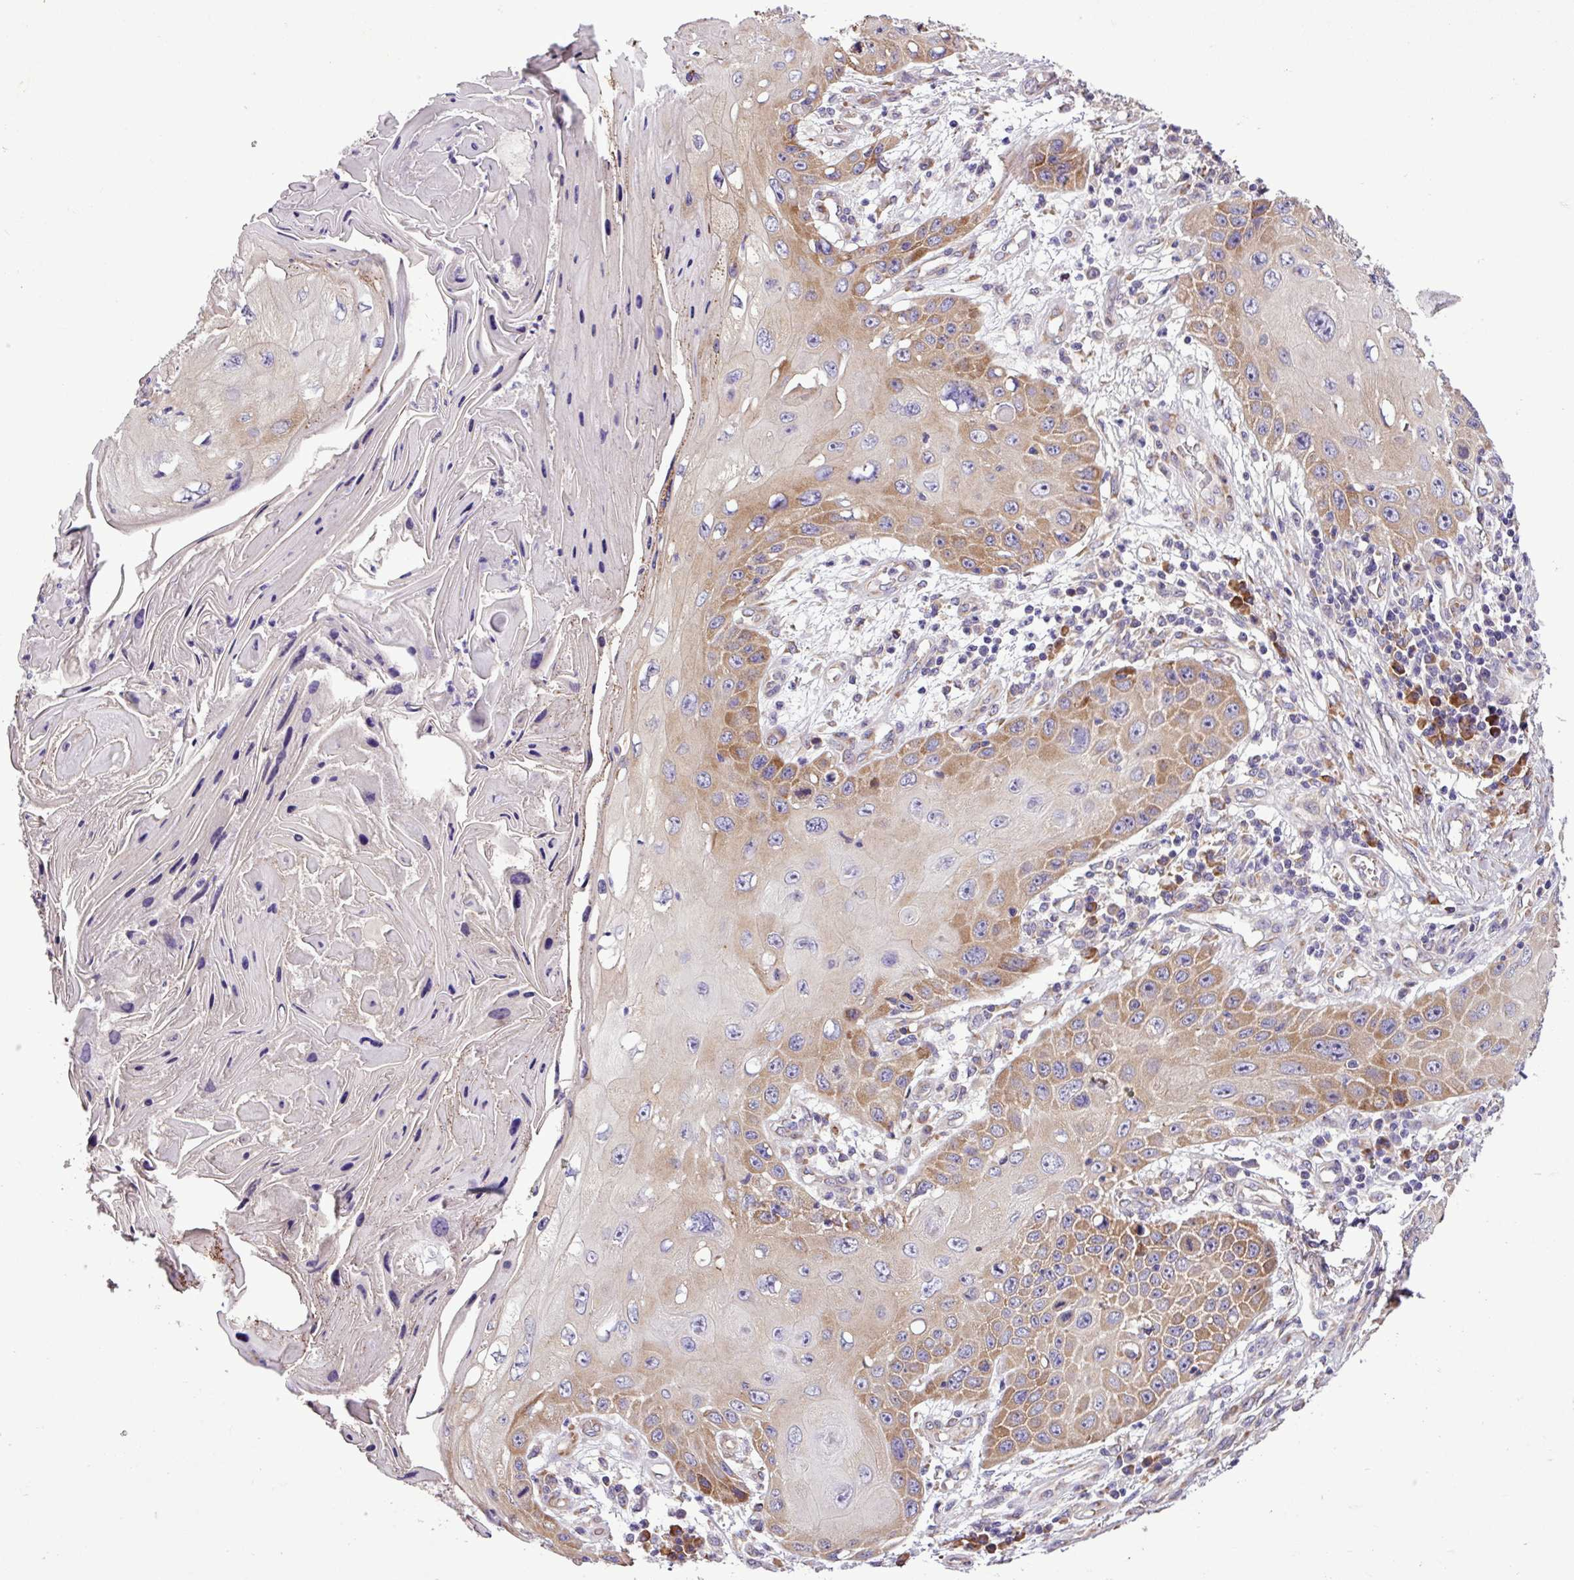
{"staining": {"intensity": "moderate", "quantity": "<25%", "location": "cytoplasmic/membranous"}, "tissue": "skin cancer", "cell_type": "Tumor cells", "image_type": "cancer", "snomed": [{"axis": "morphology", "description": "Squamous cell carcinoma, NOS"}, {"axis": "topography", "description": "Skin"}, {"axis": "topography", "description": "Vulva"}], "caption": "Immunohistochemistry micrograph of neoplastic tissue: skin cancer stained using immunohistochemistry exhibits low levels of moderate protein expression localized specifically in the cytoplasmic/membranous of tumor cells, appearing as a cytoplasmic/membranous brown color.", "gene": "RPL13", "patient": {"sex": "female", "age": 44}}